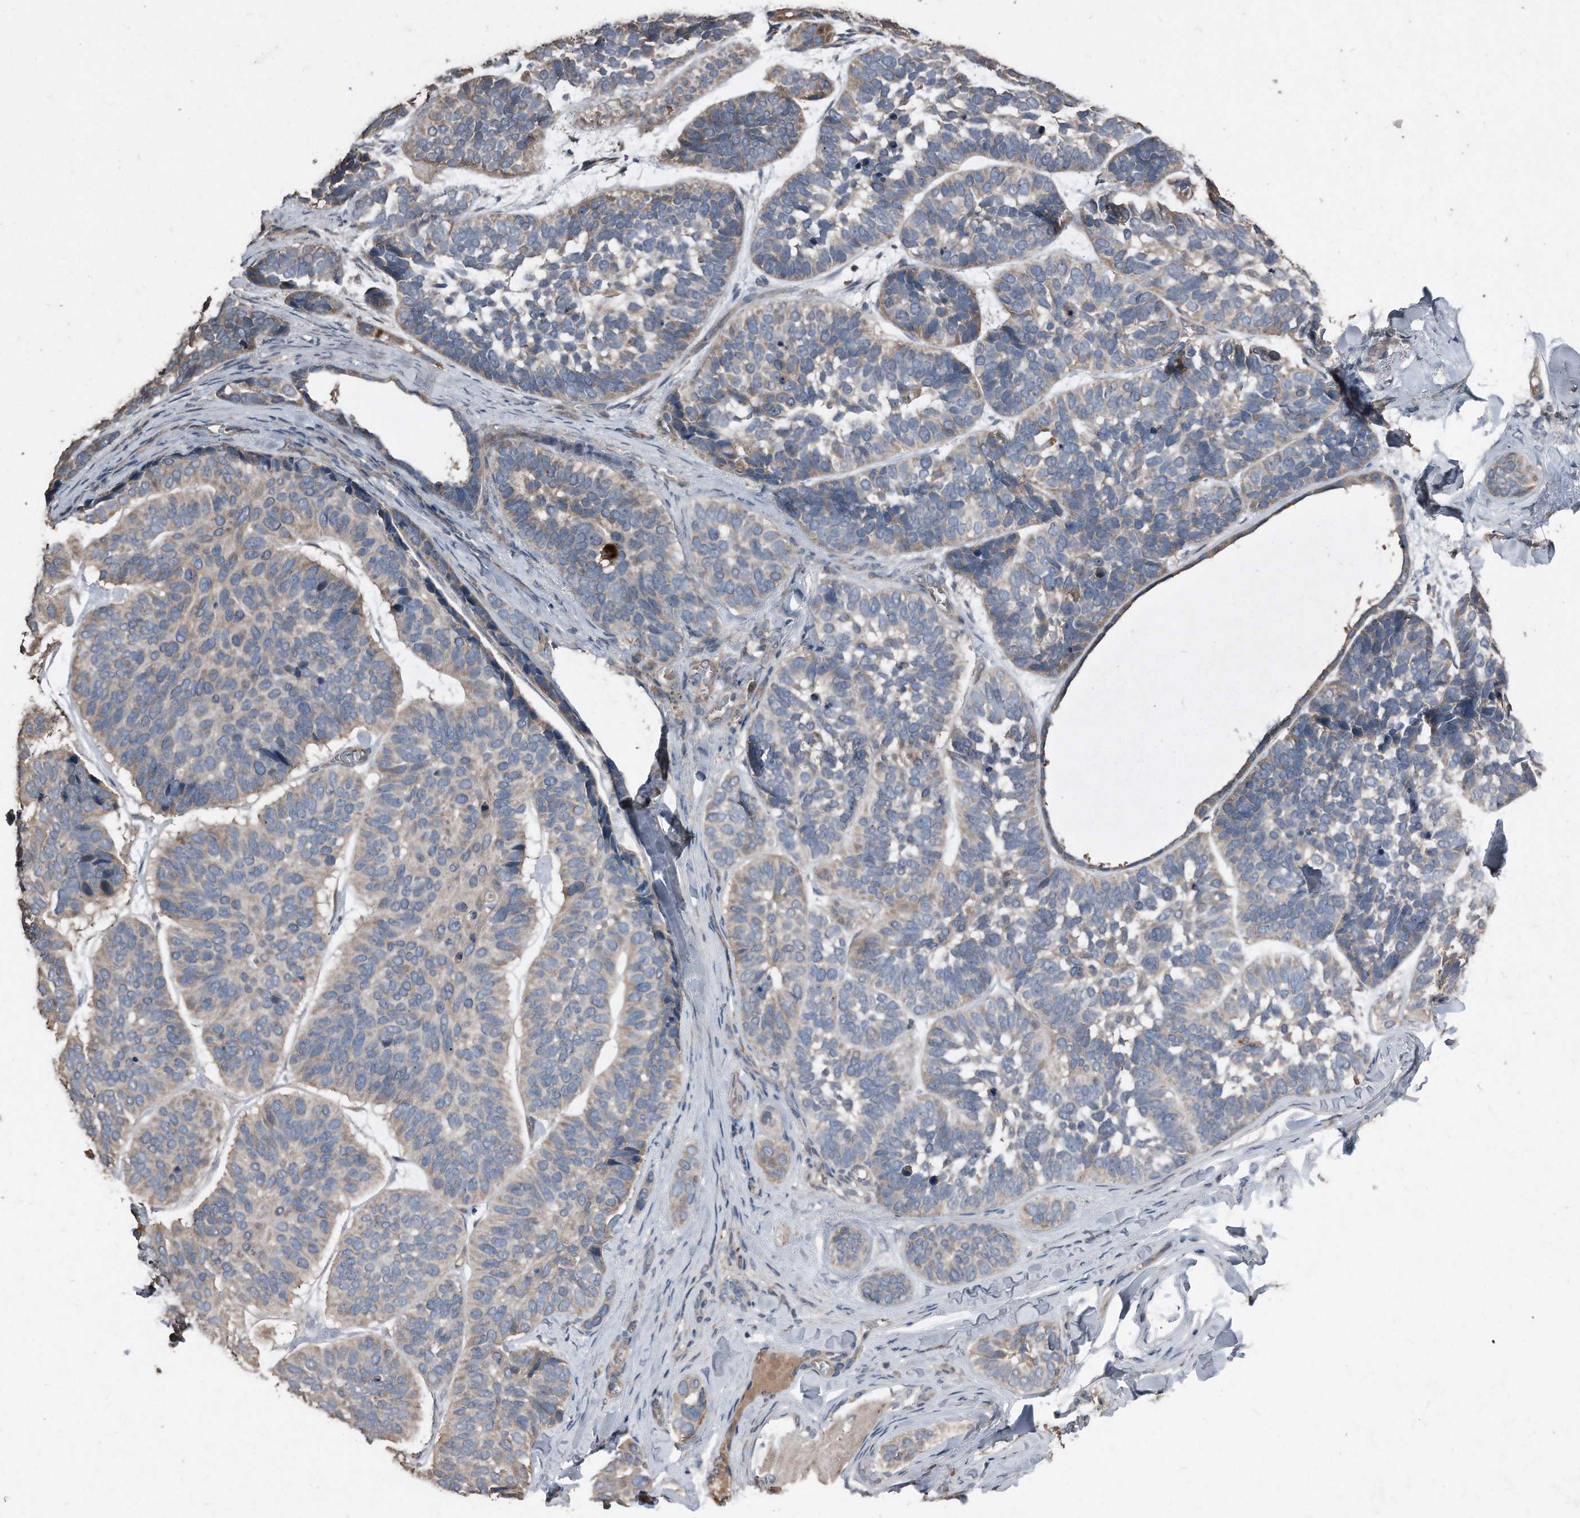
{"staining": {"intensity": "weak", "quantity": "25%-75%", "location": "cytoplasmic/membranous"}, "tissue": "skin cancer", "cell_type": "Tumor cells", "image_type": "cancer", "snomed": [{"axis": "morphology", "description": "Basal cell carcinoma"}, {"axis": "topography", "description": "Skin"}], "caption": "The photomicrograph exhibits staining of basal cell carcinoma (skin), revealing weak cytoplasmic/membranous protein positivity (brown color) within tumor cells.", "gene": "ANKRD10", "patient": {"sex": "male", "age": 62}}